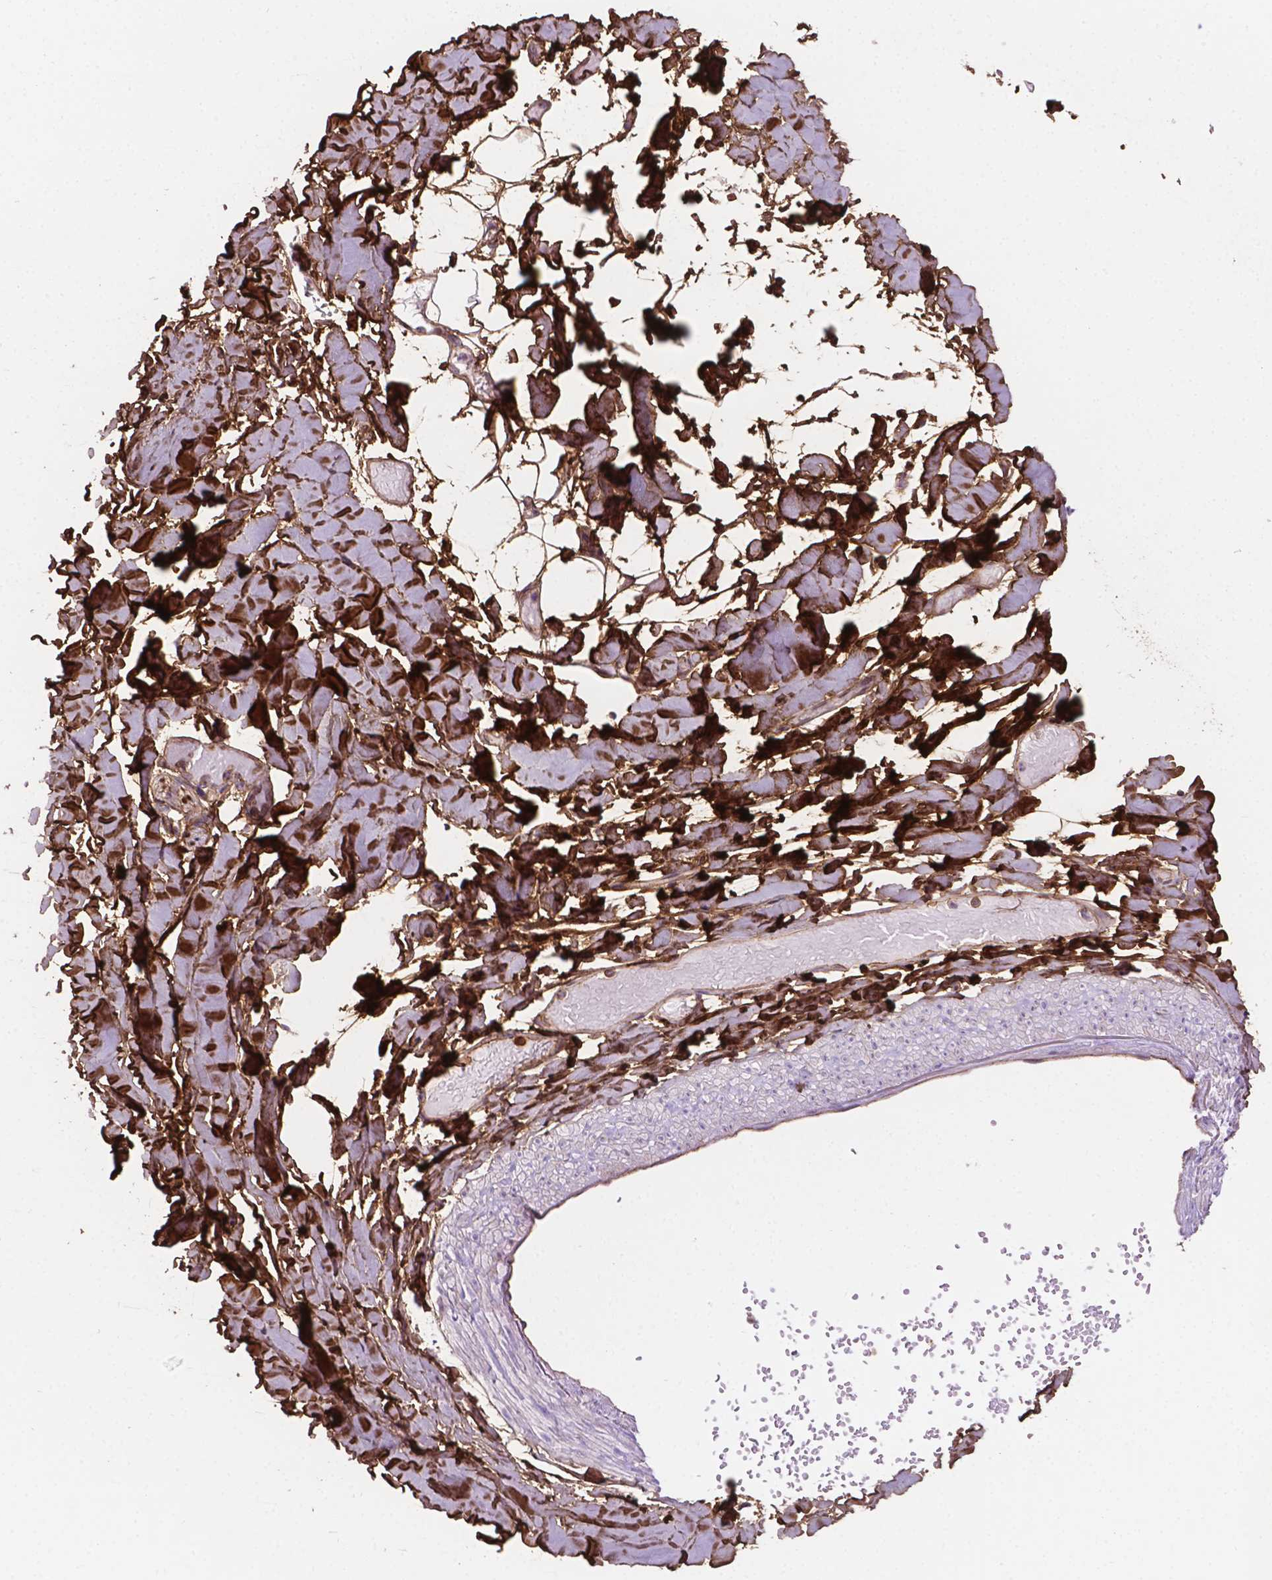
{"staining": {"intensity": "moderate", "quantity": ">75%", "location": "cytoplasmic/membranous,nuclear"}, "tissue": "adipose tissue", "cell_type": "Adipocytes", "image_type": "normal", "snomed": [{"axis": "morphology", "description": "Normal tissue, NOS"}, {"axis": "topography", "description": "Gallbladder"}, {"axis": "topography", "description": "Peripheral nerve tissue"}], "caption": "The image shows staining of normal adipose tissue, revealing moderate cytoplasmic/membranous,nuclear protein staining (brown color) within adipocytes.", "gene": "DCN", "patient": {"sex": "female", "age": 45}}